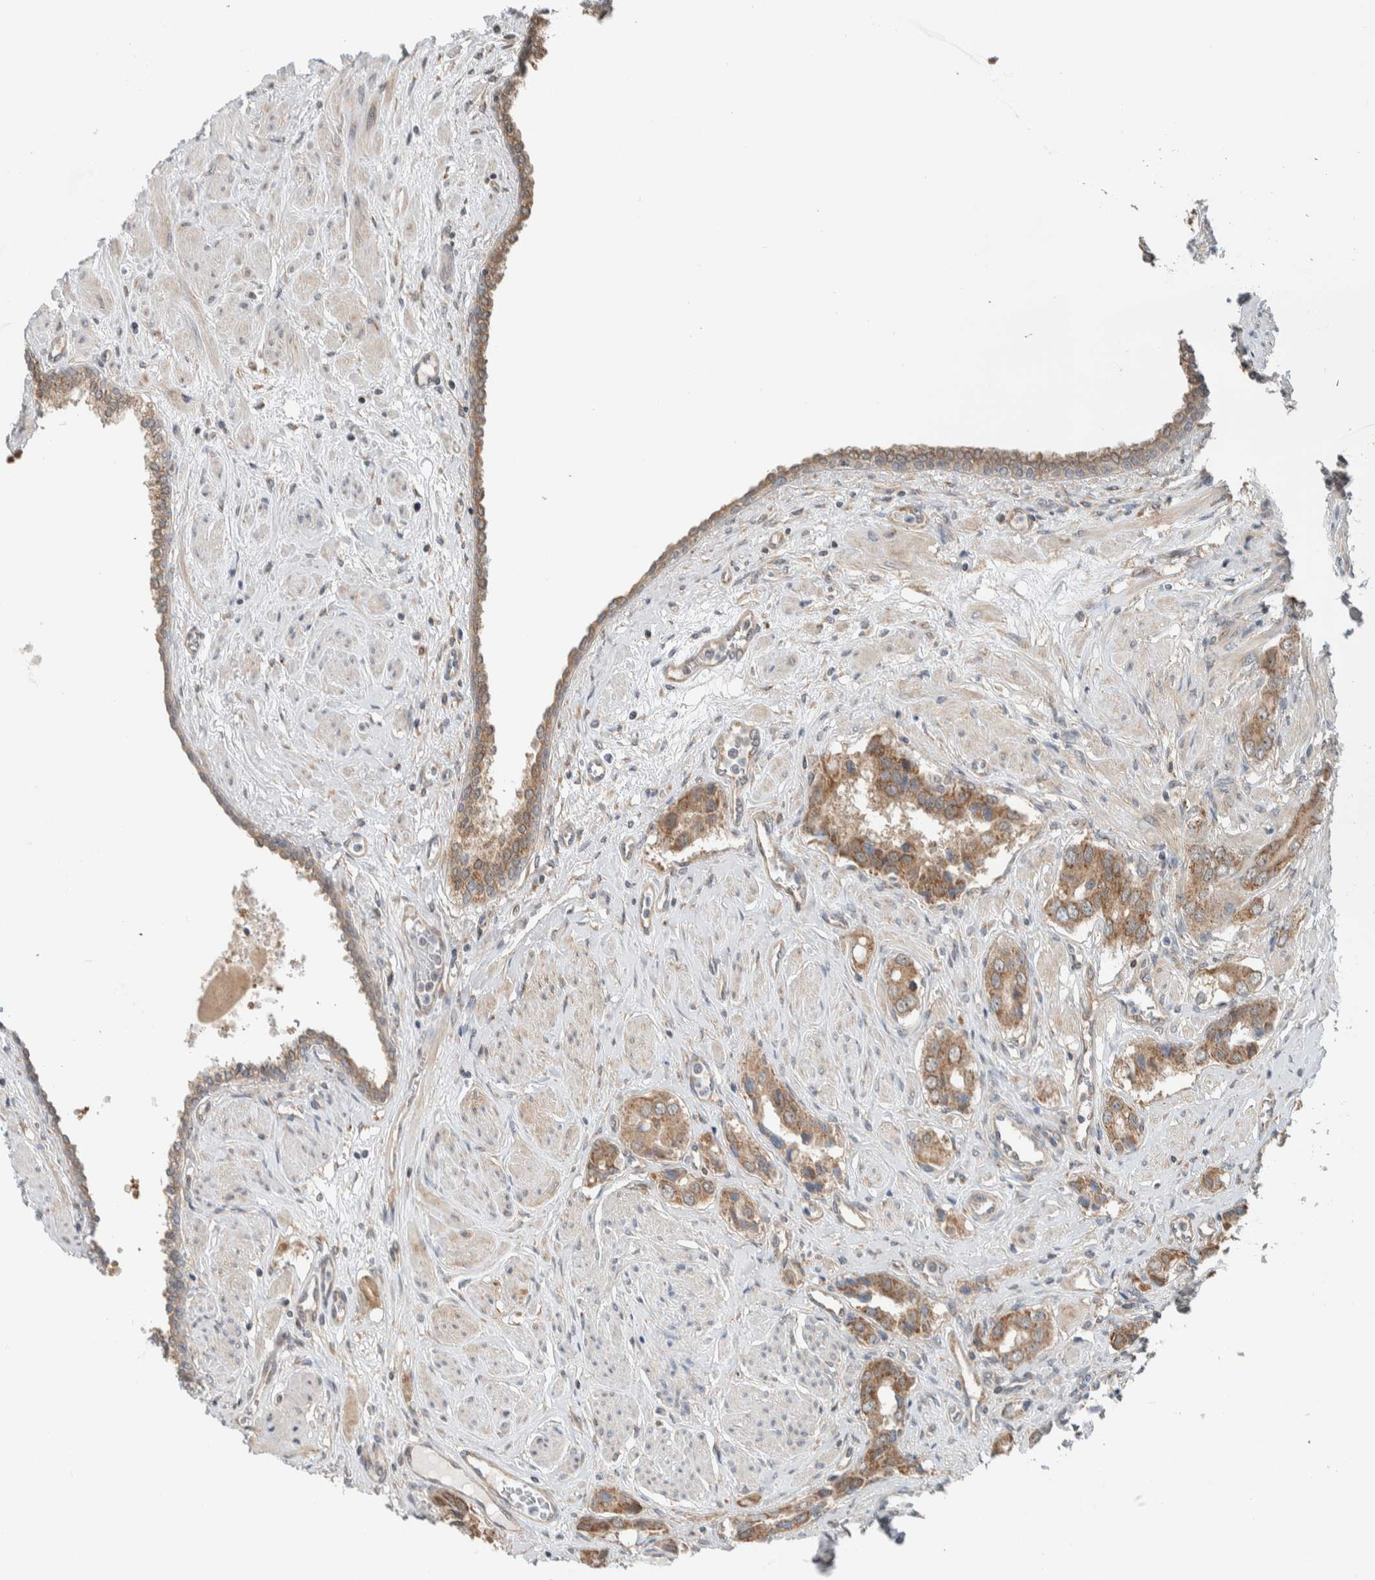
{"staining": {"intensity": "moderate", "quantity": ">75%", "location": "cytoplasmic/membranous"}, "tissue": "prostate cancer", "cell_type": "Tumor cells", "image_type": "cancer", "snomed": [{"axis": "morphology", "description": "Adenocarcinoma, High grade"}, {"axis": "topography", "description": "Prostate"}], "caption": "IHC of human prostate cancer (high-grade adenocarcinoma) reveals medium levels of moderate cytoplasmic/membranous staining in about >75% of tumor cells. The protein of interest is shown in brown color, while the nuclei are stained blue.", "gene": "RERE", "patient": {"sex": "male", "age": 52}}